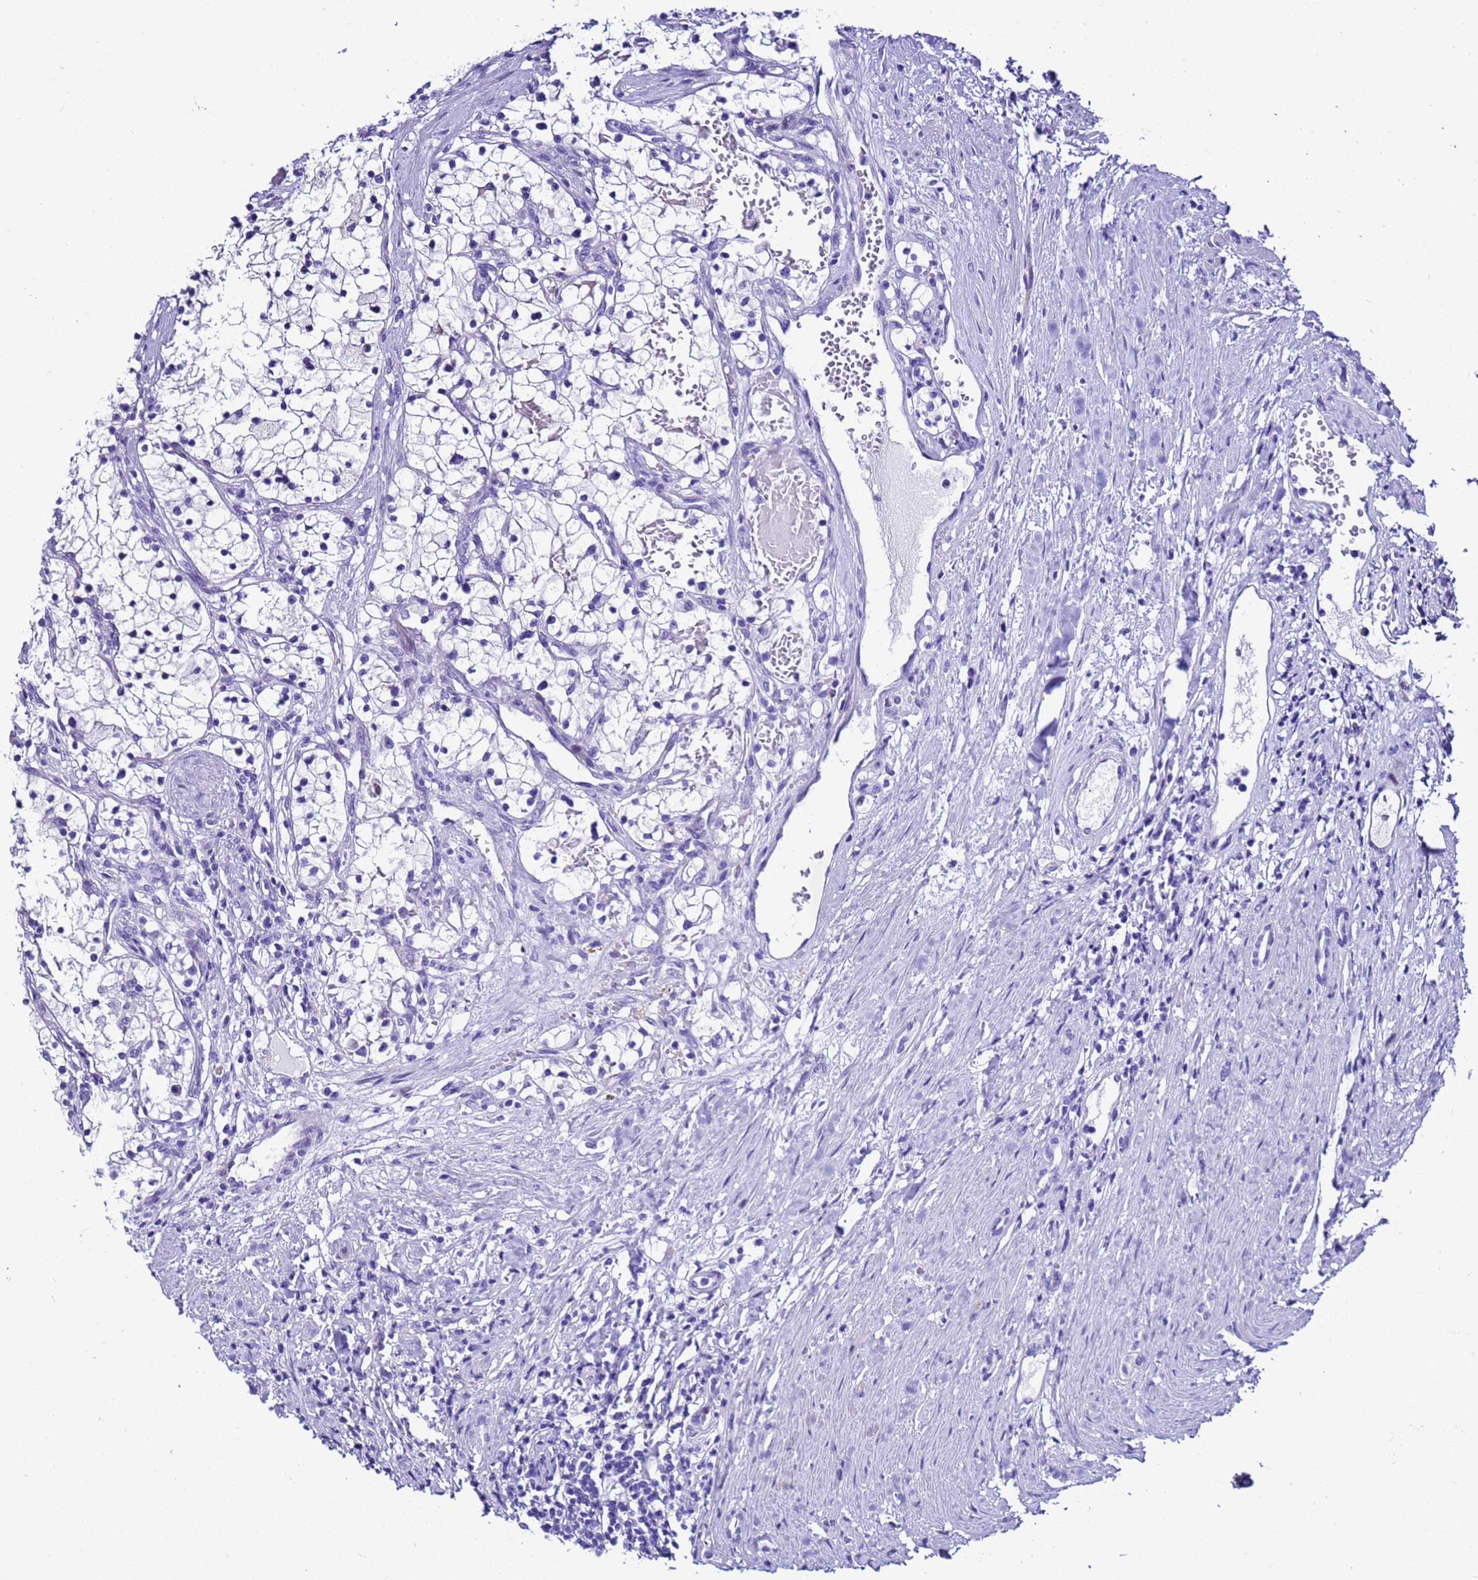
{"staining": {"intensity": "negative", "quantity": "none", "location": "none"}, "tissue": "renal cancer", "cell_type": "Tumor cells", "image_type": "cancer", "snomed": [{"axis": "morphology", "description": "Normal tissue, NOS"}, {"axis": "morphology", "description": "Adenocarcinoma, NOS"}, {"axis": "topography", "description": "Kidney"}], "caption": "A micrograph of renal cancer stained for a protein exhibits no brown staining in tumor cells.", "gene": "UGT2B10", "patient": {"sex": "male", "age": 68}}